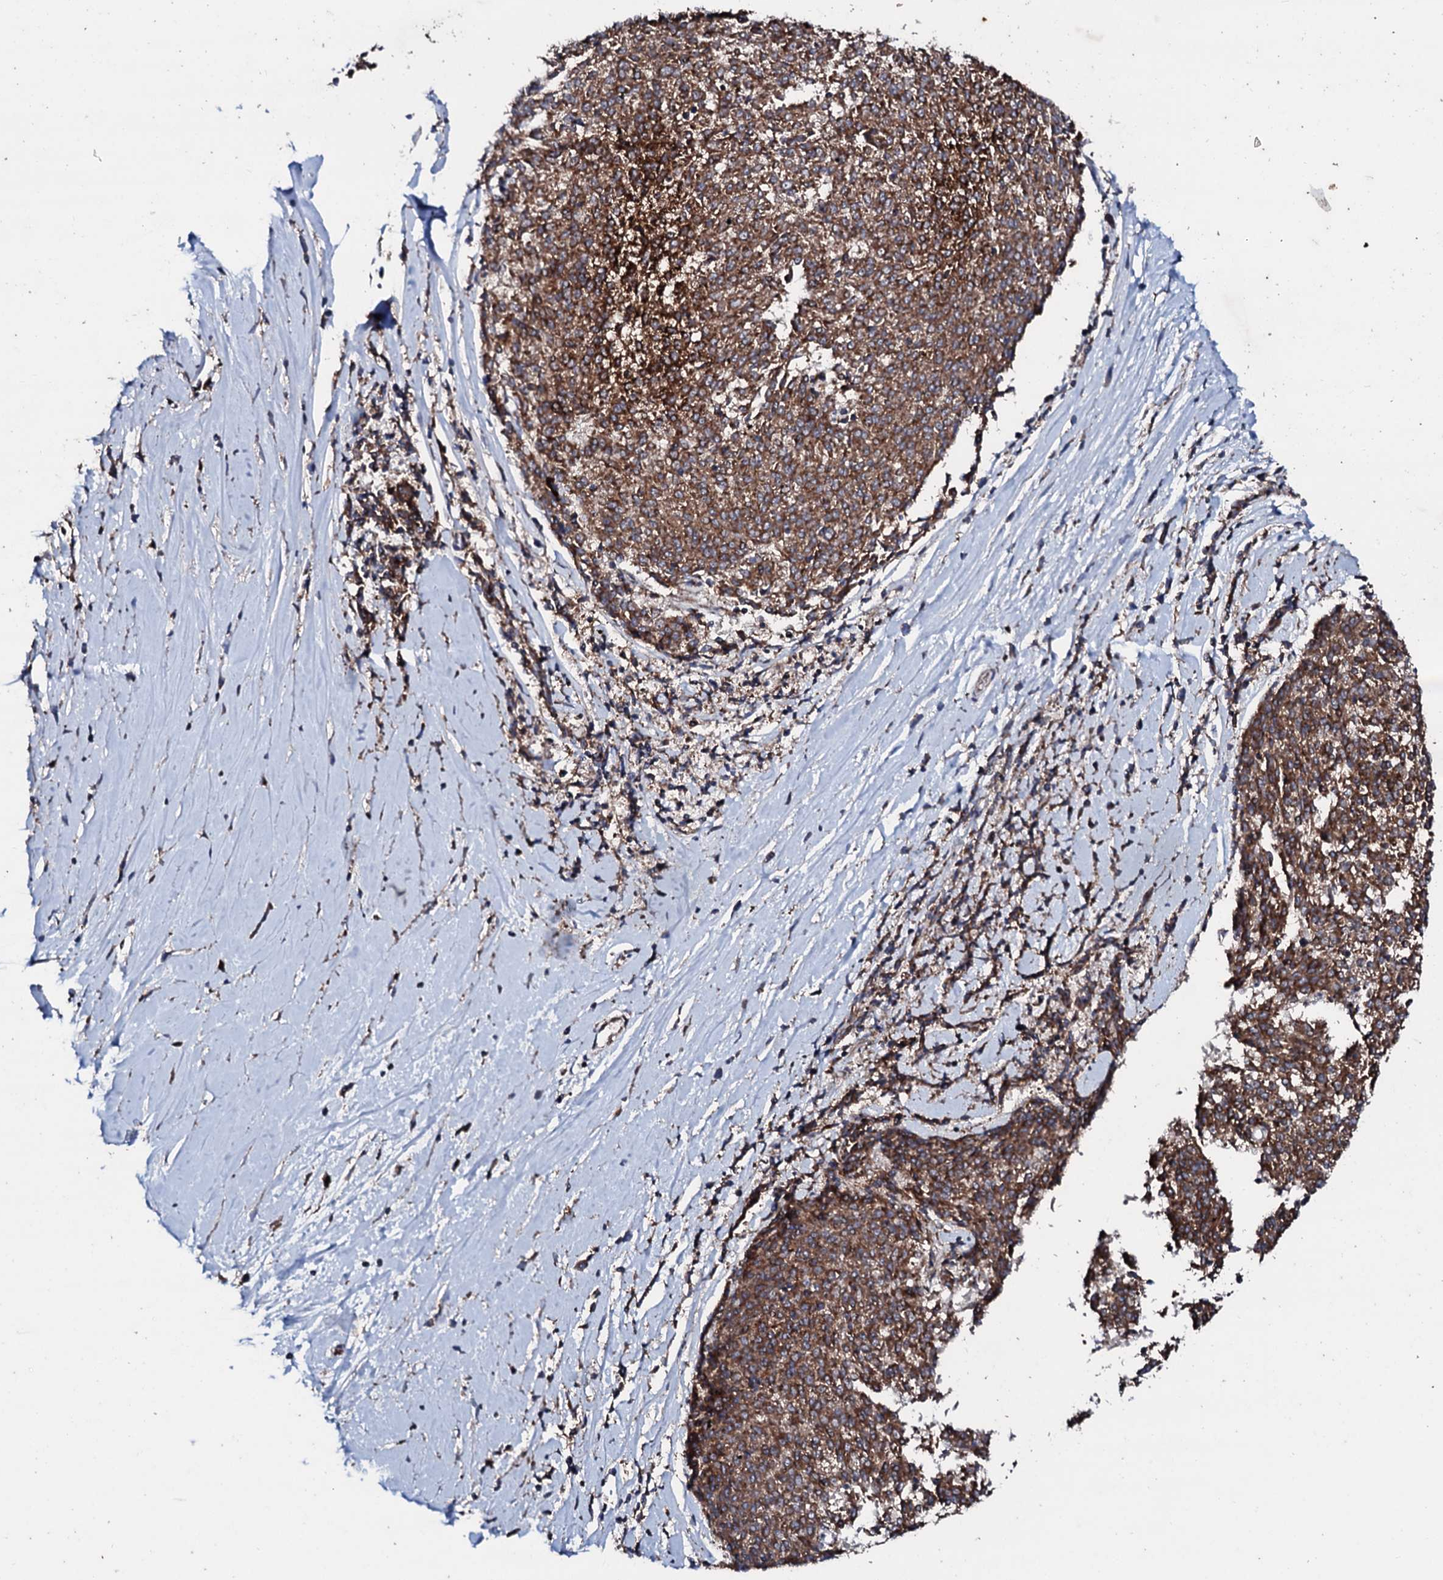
{"staining": {"intensity": "moderate", "quantity": ">75%", "location": "cytoplasmic/membranous"}, "tissue": "melanoma", "cell_type": "Tumor cells", "image_type": "cancer", "snomed": [{"axis": "morphology", "description": "Malignant melanoma, NOS"}, {"axis": "topography", "description": "Skin"}], "caption": "Malignant melanoma stained for a protein (brown) reveals moderate cytoplasmic/membranous positive staining in approximately >75% of tumor cells.", "gene": "SDHAF2", "patient": {"sex": "female", "age": 72}}